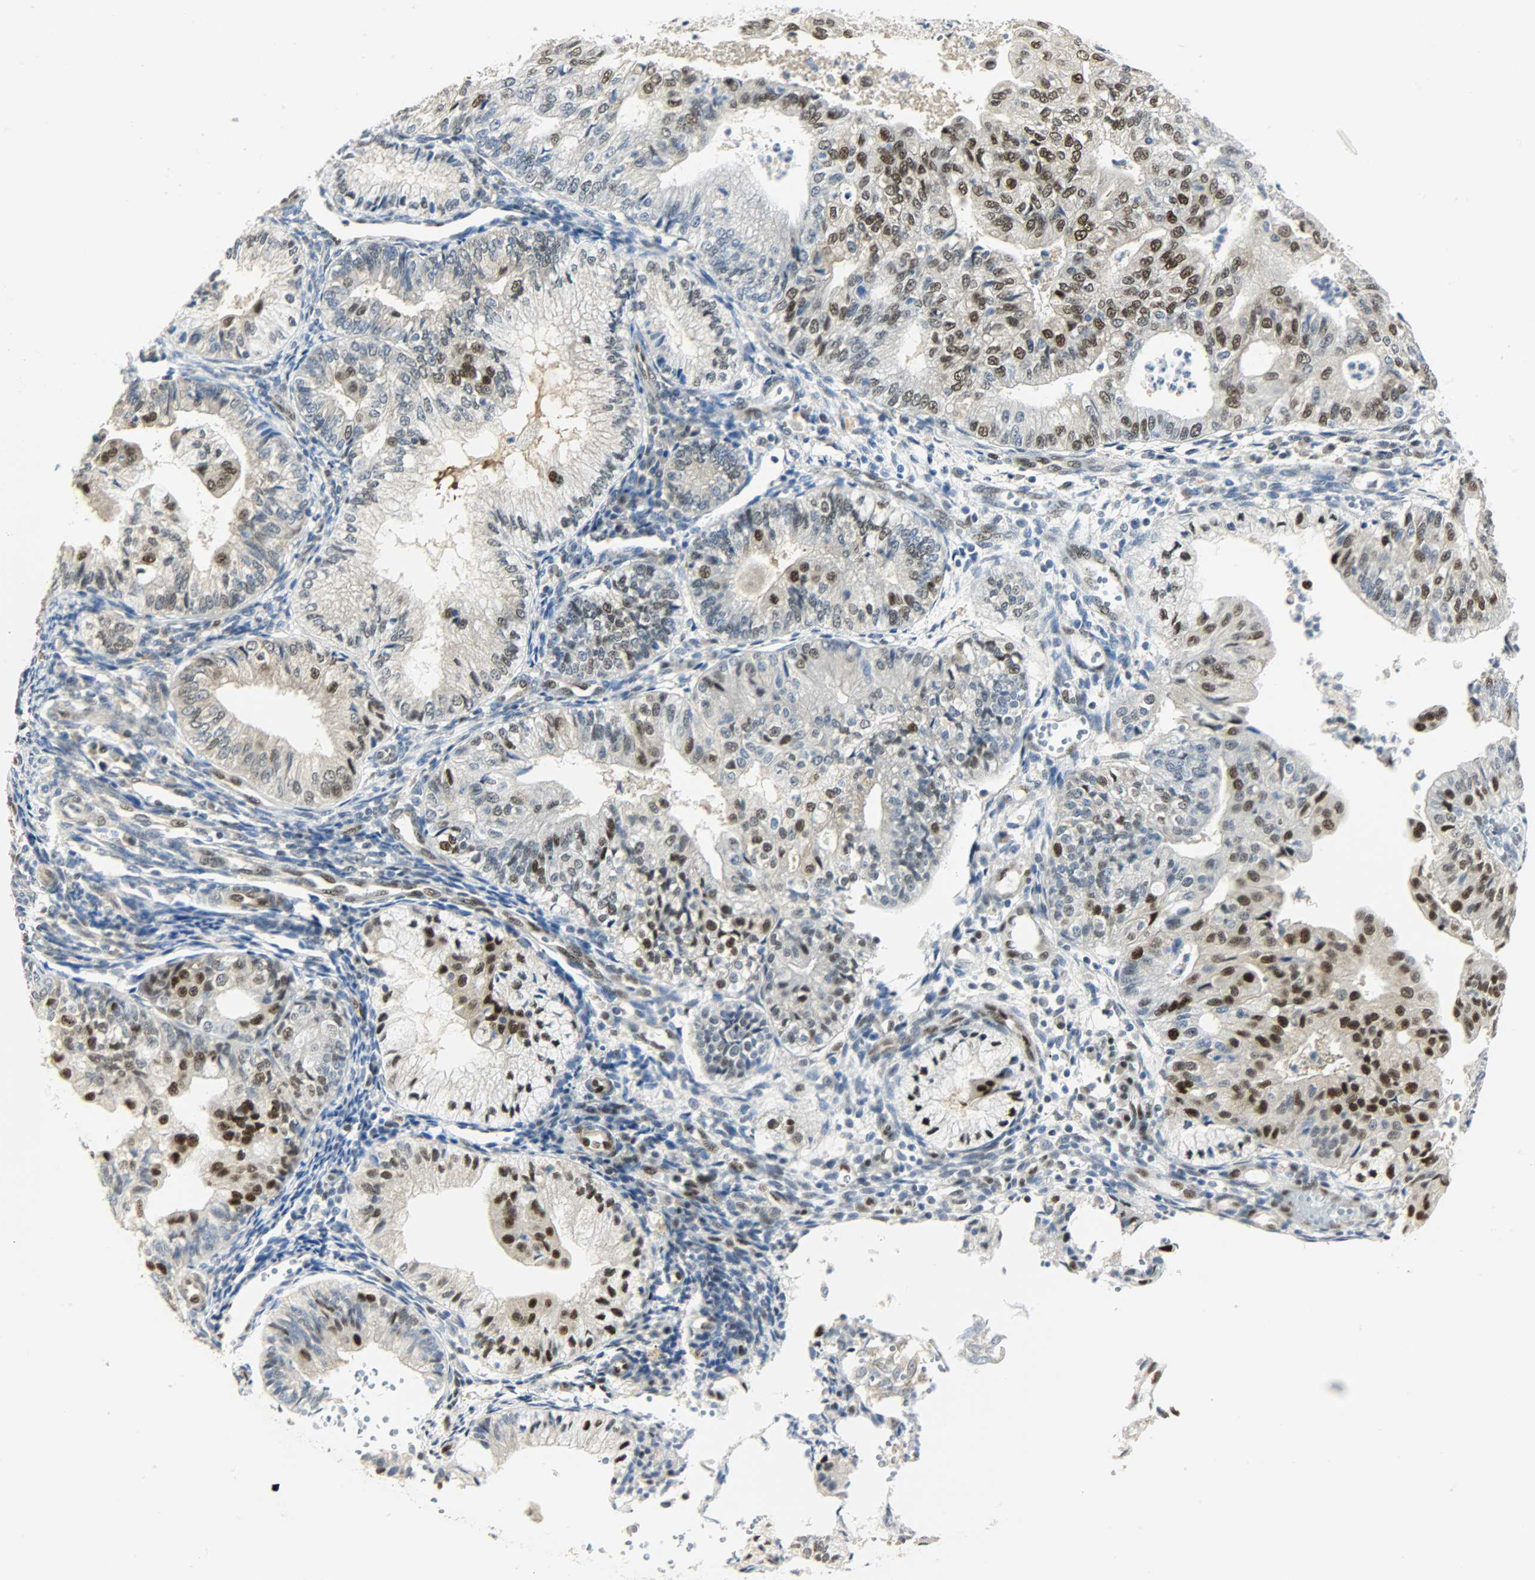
{"staining": {"intensity": "strong", "quantity": "25%-75%", "location": "nuclear"}, "tissue": "endometrial cancer", "cell_type": "Tumor cells", "image_type": "cancer", "snomed": [{"axis": "morphology", "description": "Adenocarcinoma, NOS"}, {"axis": "topography", "description": "Endometrium"}], "caption": "Adenocarcinoma (endometrial) tissue demonstrates strong nuclear positivity in about 25%-75% of tumor cells, visualized by immunohistochemistry.", "gene": "NPEPL1", "patient": {"sex": "female", "age": 59}}